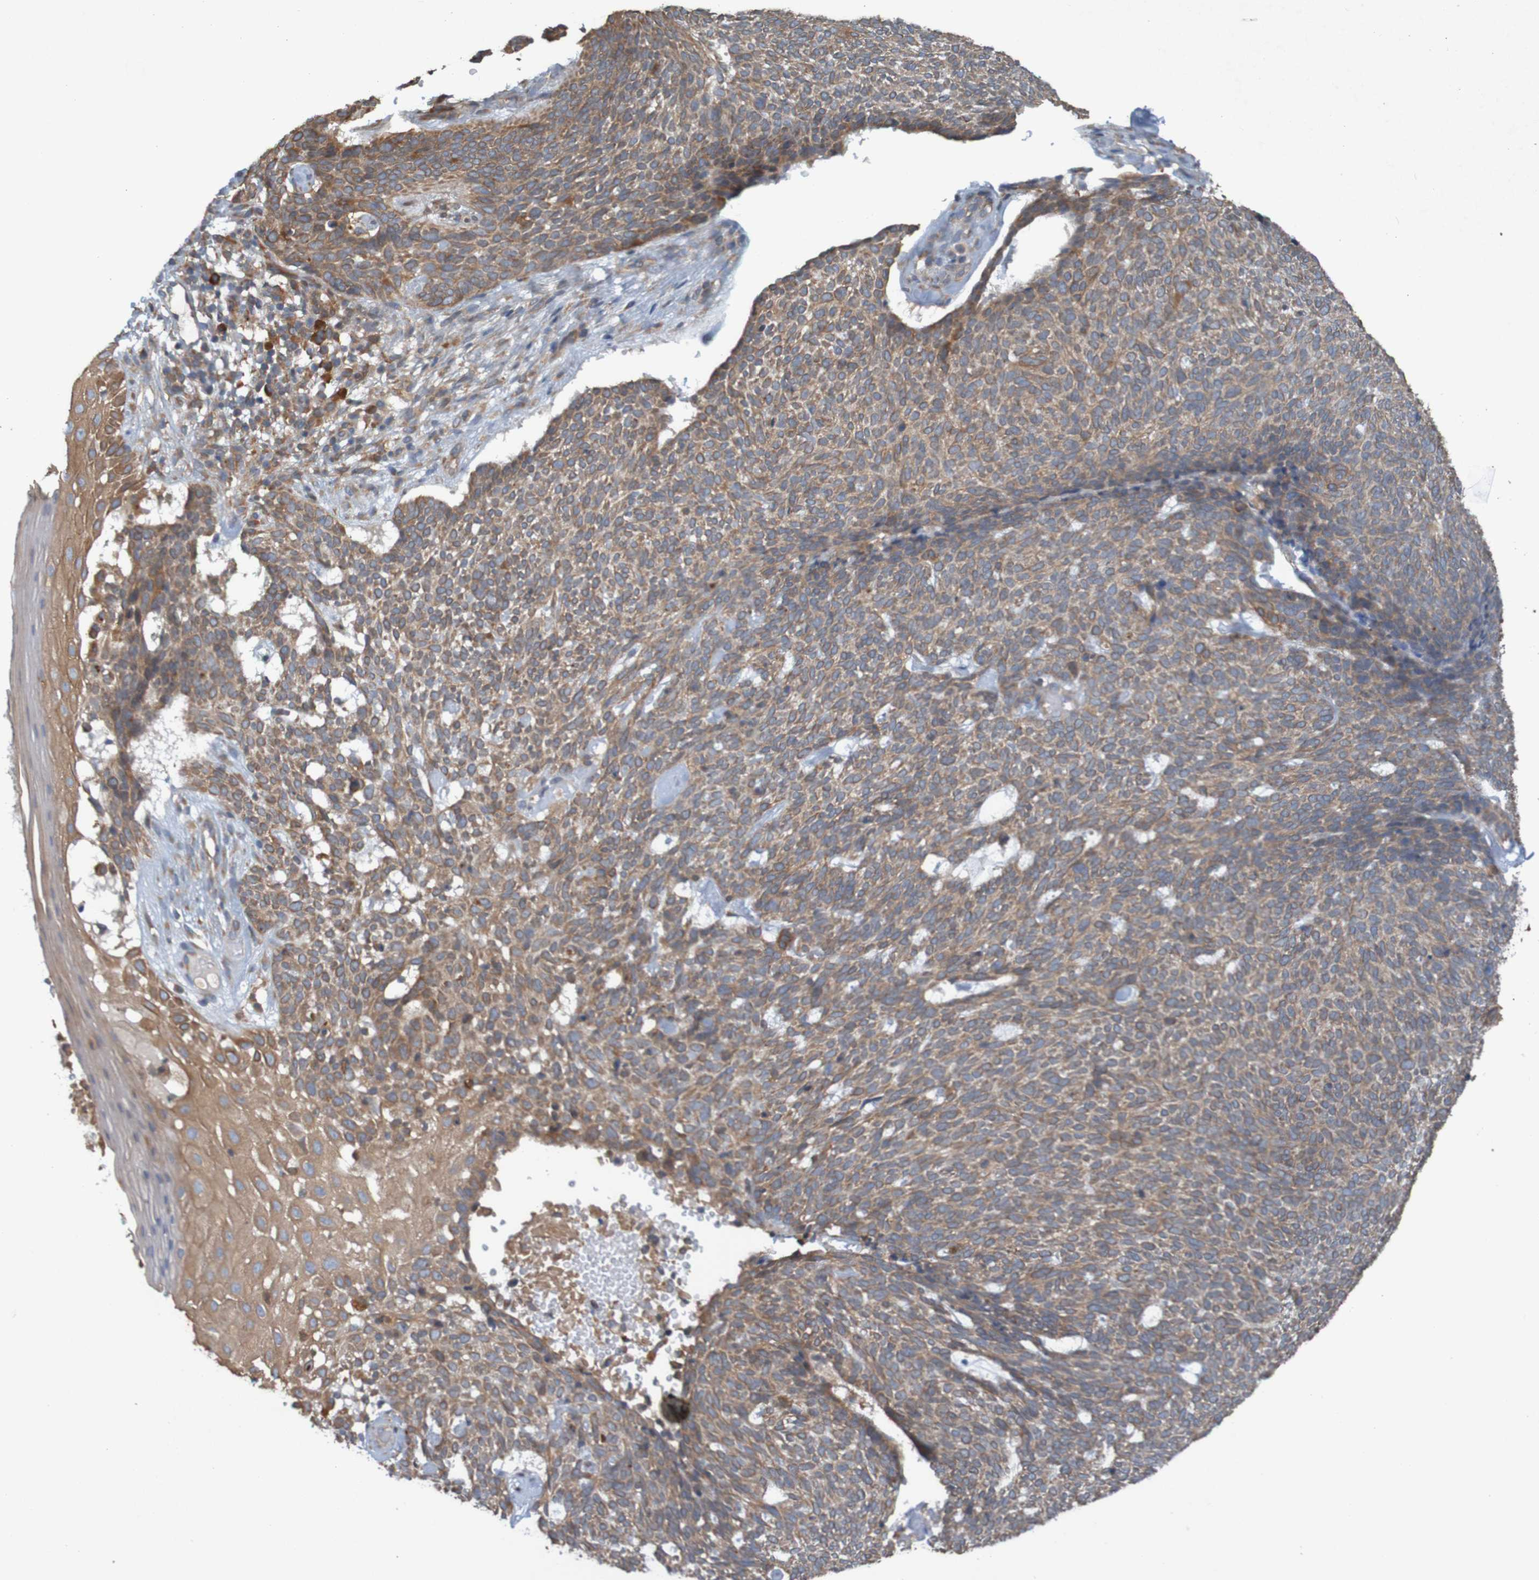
{"staining": {"intensity": "moderate", "quantity": ">75%", "location": "cytoplasmic/membranous"}, "tissue": "skin cancer", "cell_type": "Tumor cells", "image_type": "cancer", "snomed": [{"axis": "morphology", "description": "Basal cell carcinoma"}, {"axis": "topography", "description": "Skin"}], "caption": "A brown stain highlights moderate cytoplasmic/membranous expression of a protein in skin cancer tumor cells.", "gene": "DNAJC4", "patient": {"sex": "female", "age": 84}}